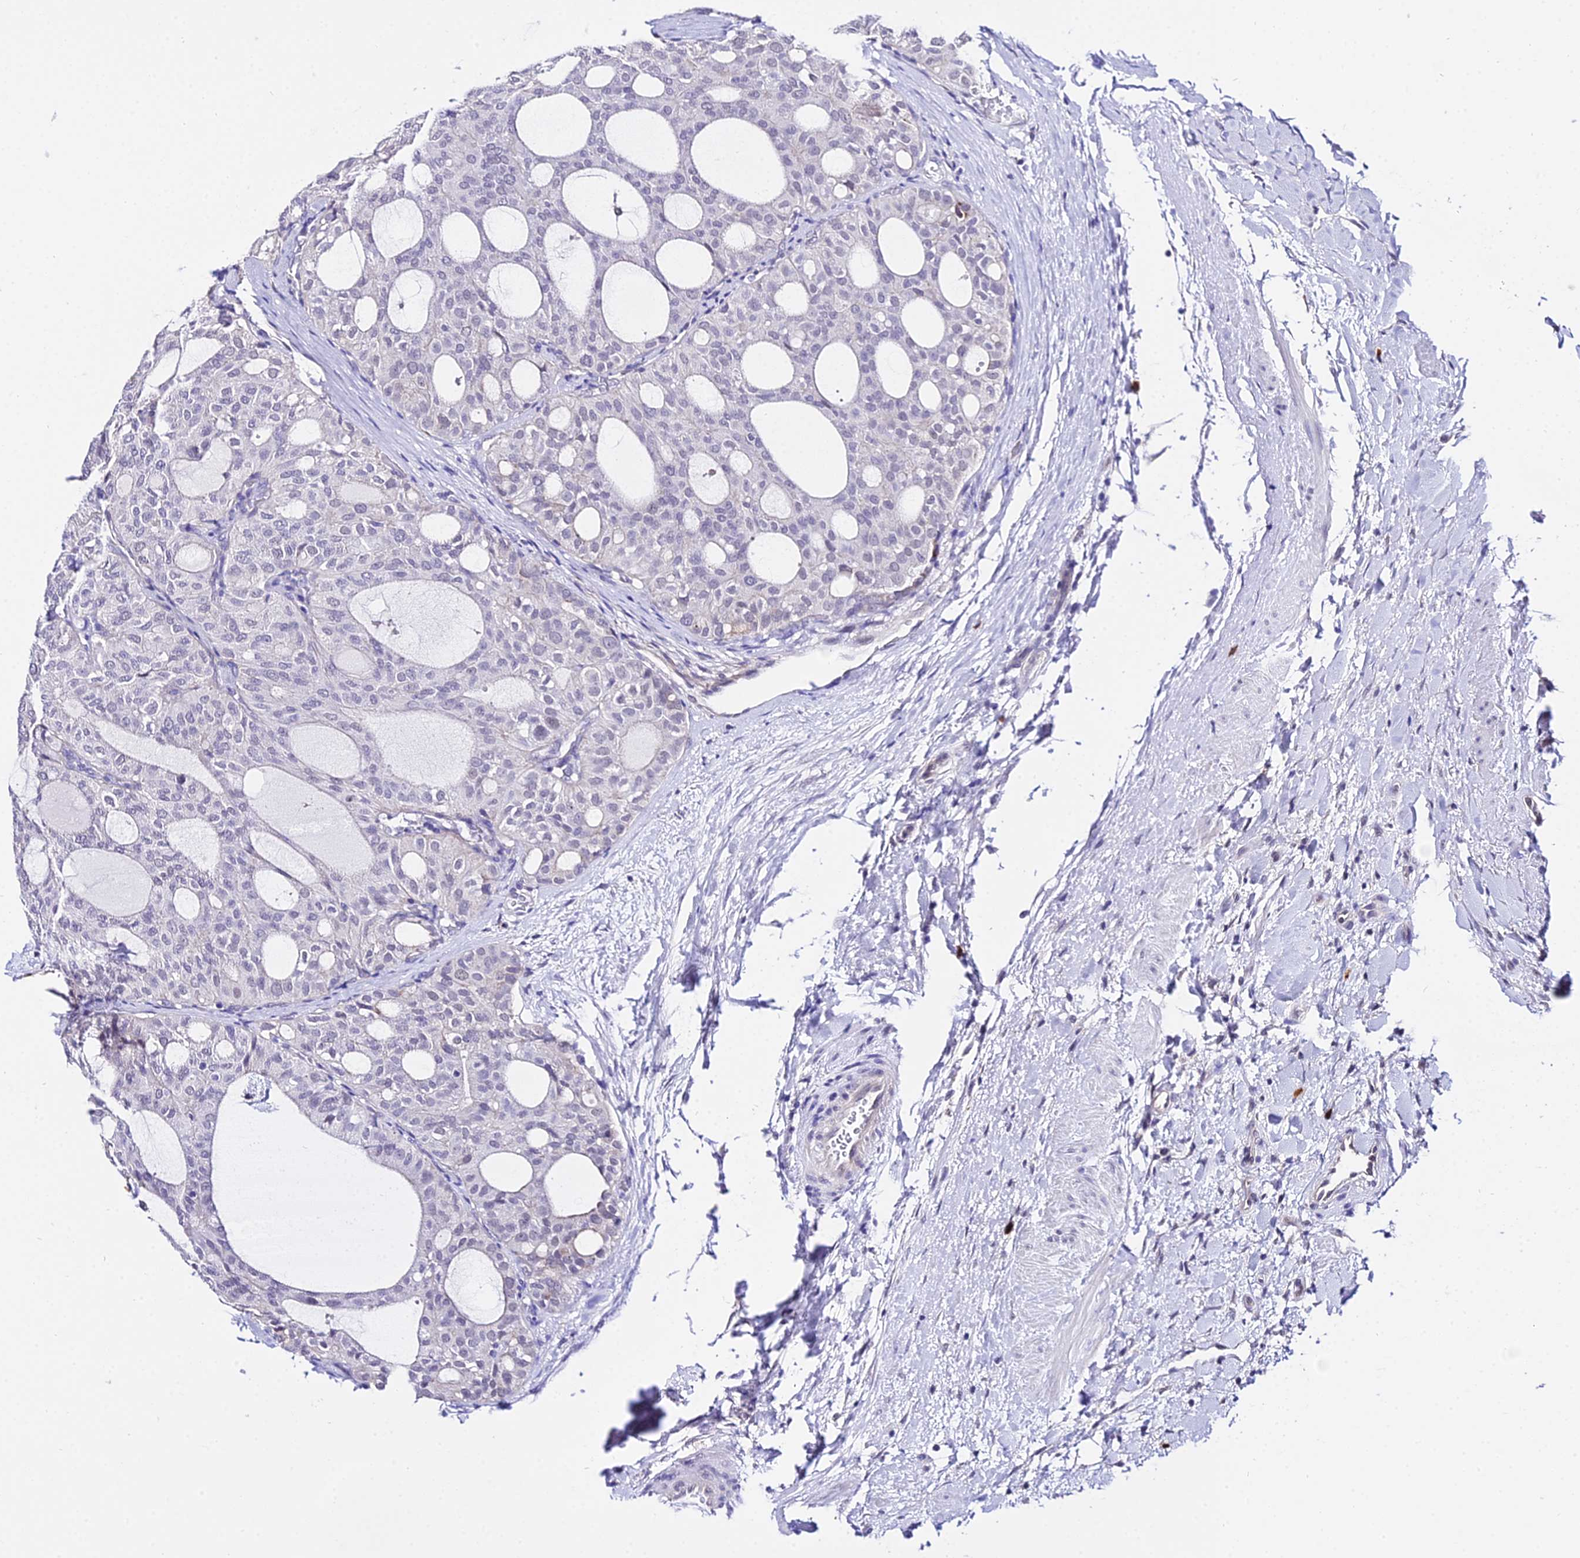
{"staining": {"intensity": "negative", "quantity": "none", "location": "none"}, "tissue": "thyroid cancer", "cell_type": "Tumor cells", "image_type": "cancer", "snomed": [{"axis": "morphology", "description": "Follicular adenoma carcinoma, NOS"}, {"axis": "topography", "description": "Thyroid gland"}], "caption": "The IHC photomicrograph has no significant positivity in tumor cells of thyroid cancer (follicular adenoma carcinoma) tissue.", "gene": "POLR2I", "patient": {"sex": "male", "age": 75}}